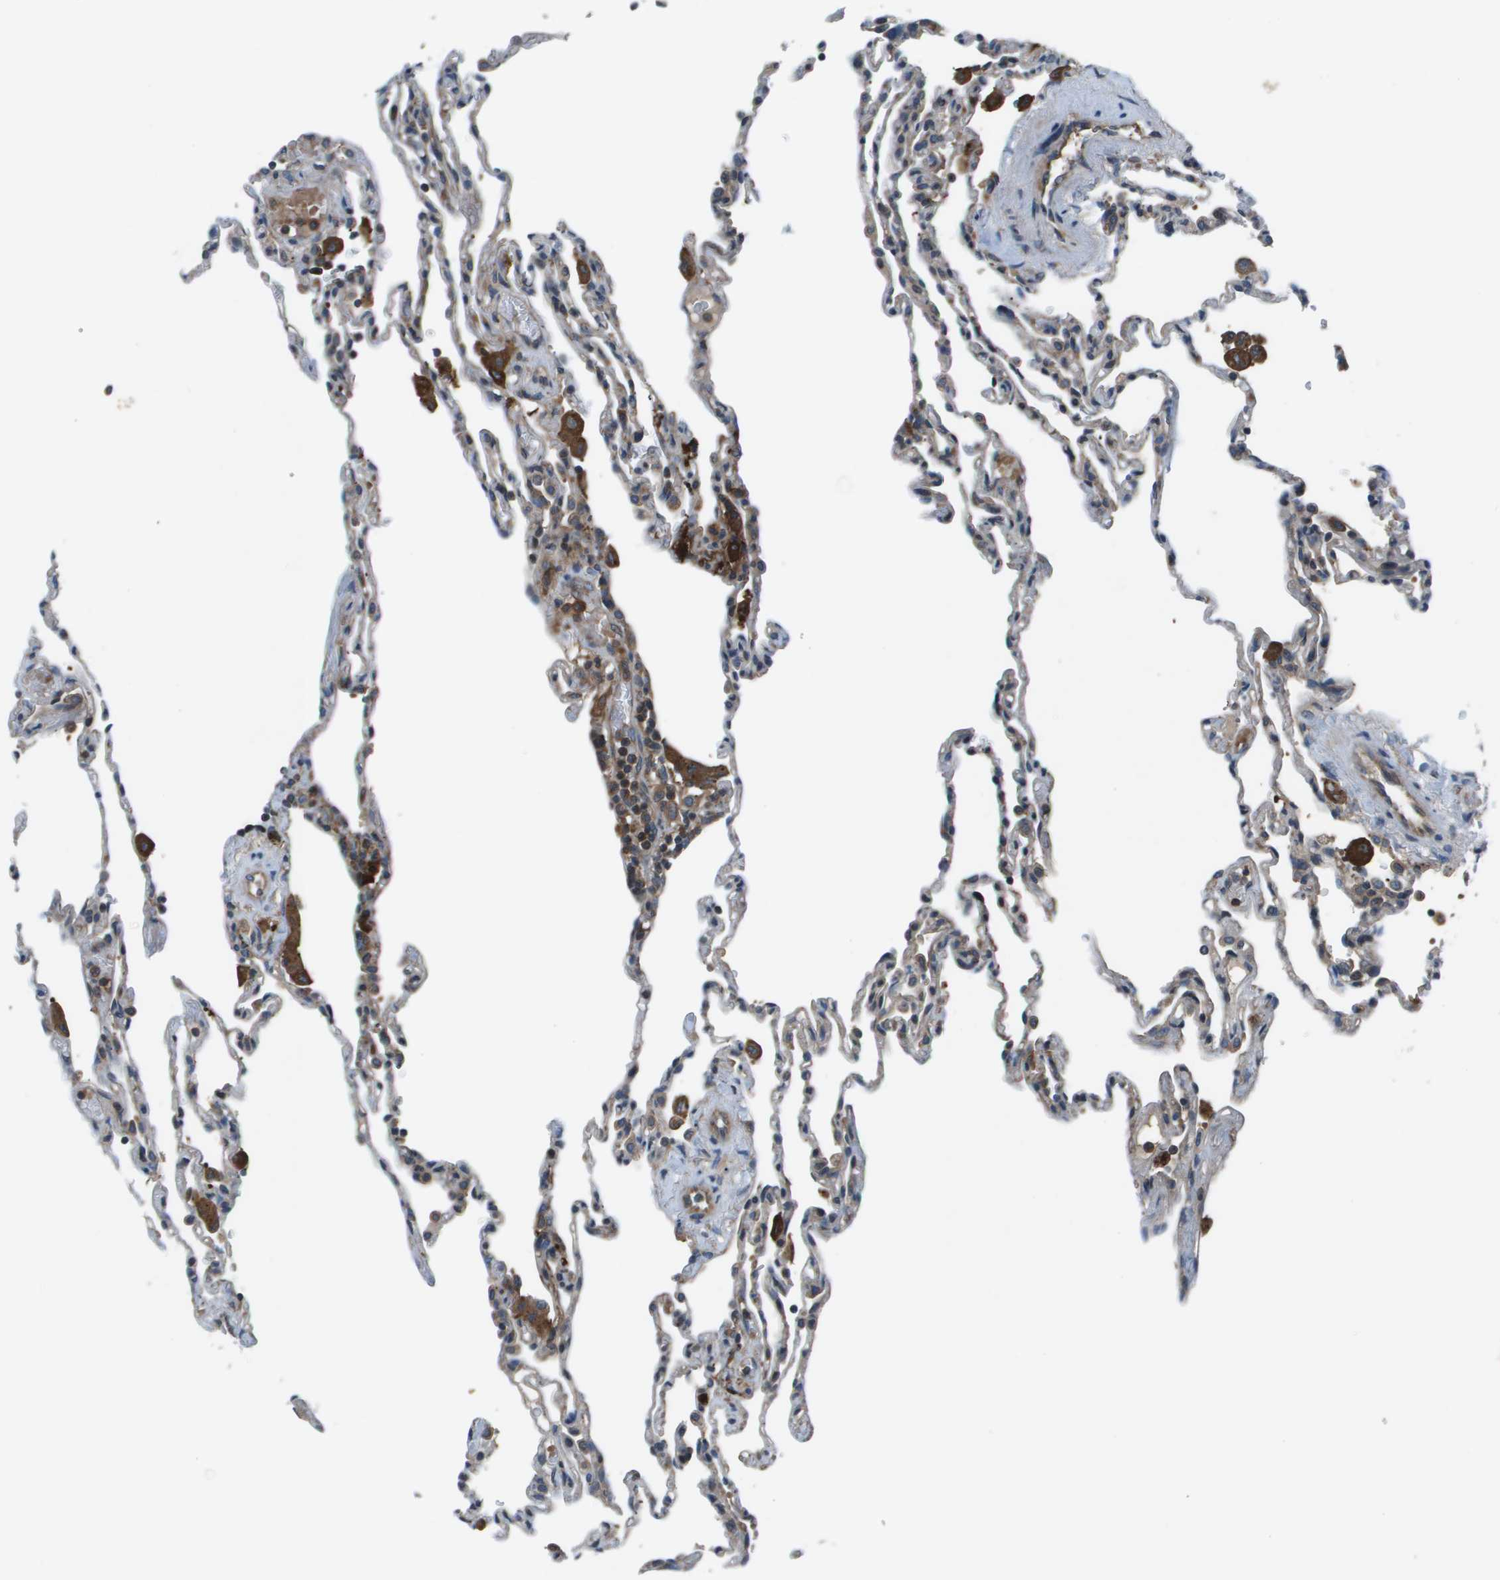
{"staining": {"intensity": "moderate", "quantity": "<25%", "location": "cytoplasmic/membranous"}, "tissue": "lung", "cell_type": "Alveolar cells", "image_type": "normal", "snomed": [{"axis": "morphology", "description": "Normal tissue, NOS"}, {"axis": "topography", "description": "Lung"}], "caption": "The image demonstrates staining of unremarkable lung, revealing moderate cytoplasmic/membranous protein expression (brown color) within alveolar cells.", "gene": "EIF3B", "patient": {"sex": "male", "age": 59}}